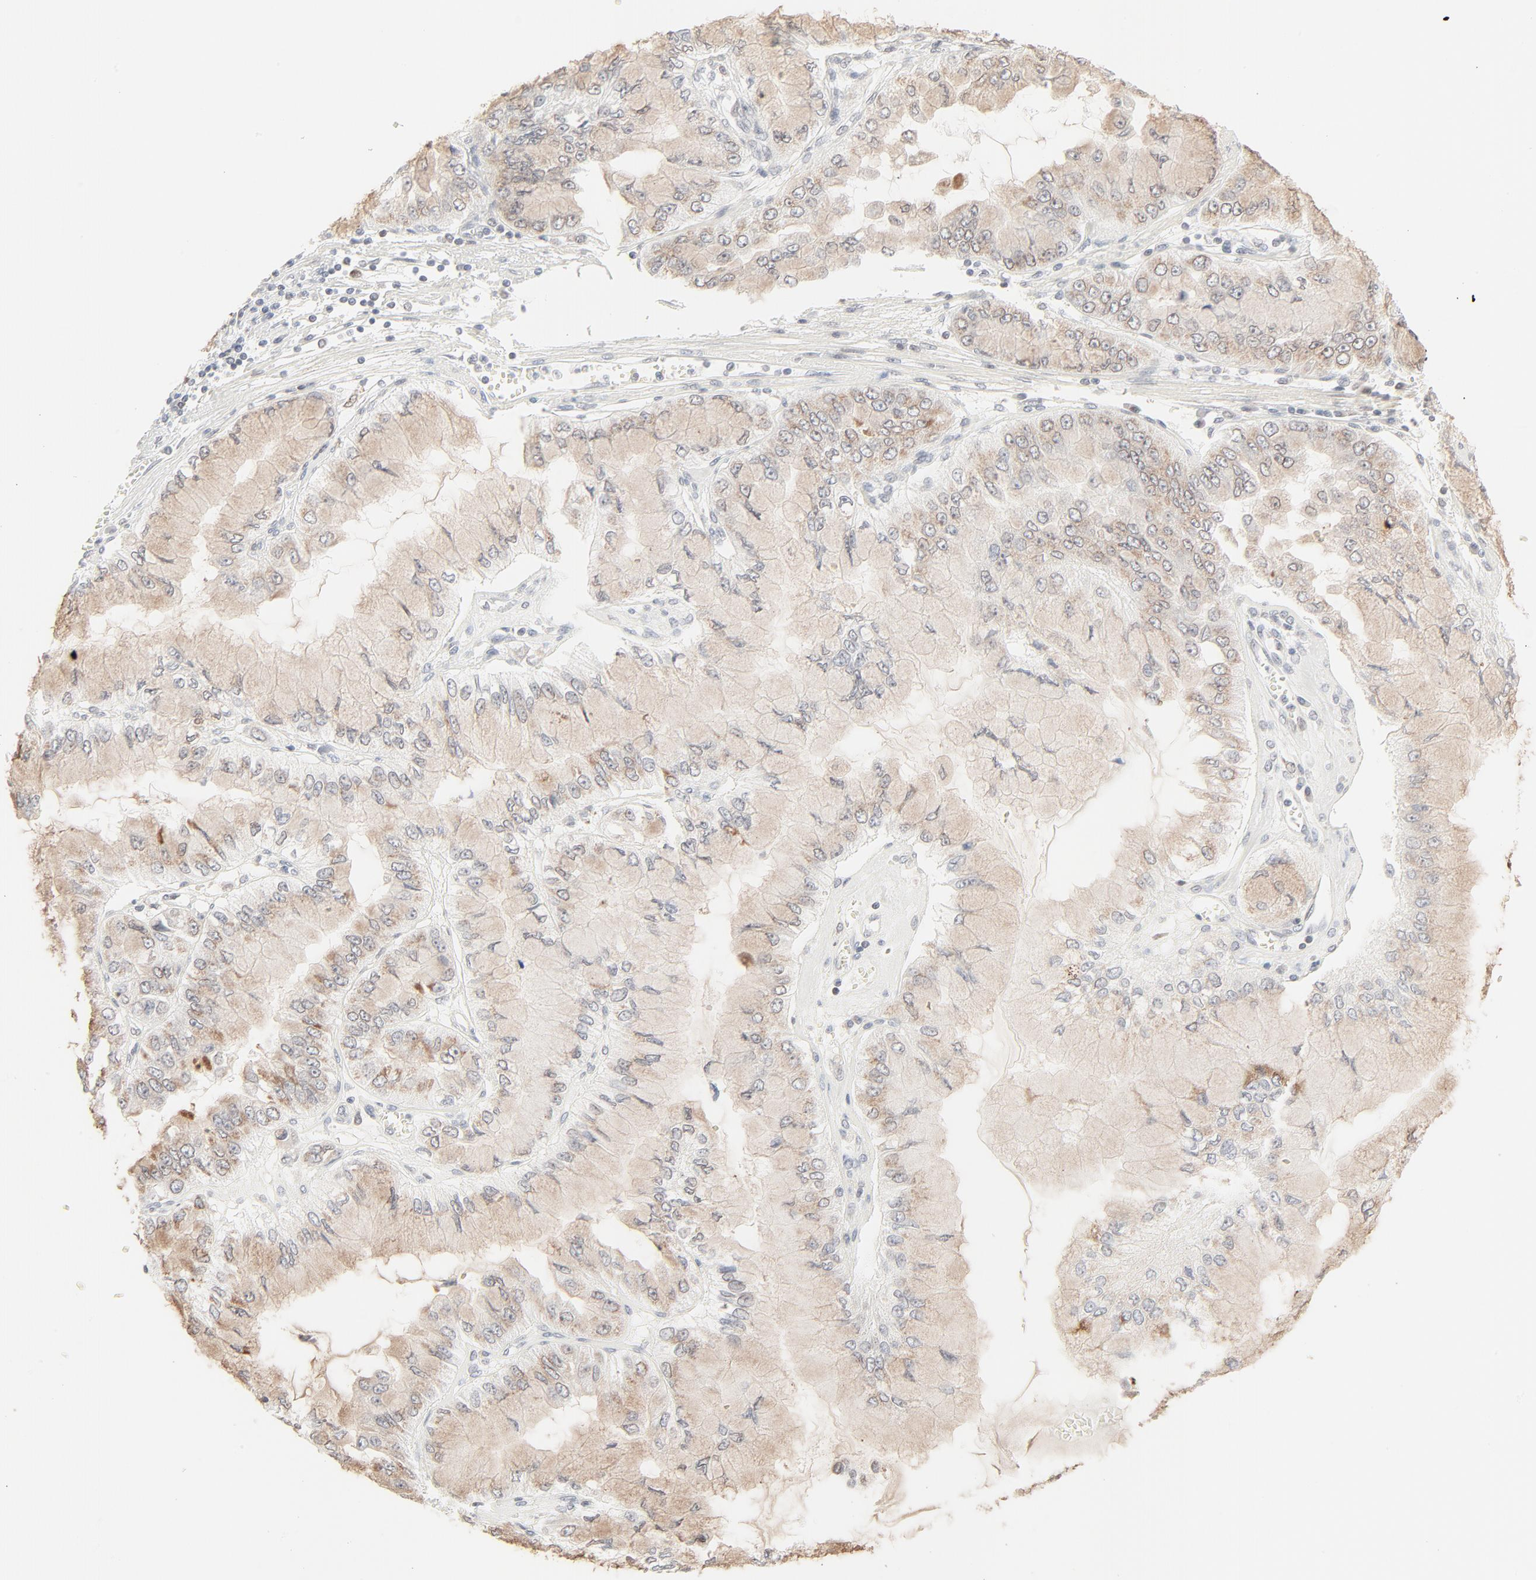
{"staining": {"intensity": "weak", "quantity": ">75%", "location": "cytoplasmic/membranous,nuclear"}, "tissue": "liver cancer", "cell_type": "Tumor cells", "image_type": "cancer", "snomed": [{"axis": "morphology", "description": "Cholangiocarcinoma"}, {"axis": "topography", "description": "Liver"}], "caption": "Protein expression by IHC displays weak cytoplasmic/membranous and nuclear positivity in about >75% of tumor cells in cholangiocarcinoma (liver).", "gene": "MAD1L1", "patient": {"sex": "female", "age": 79}}